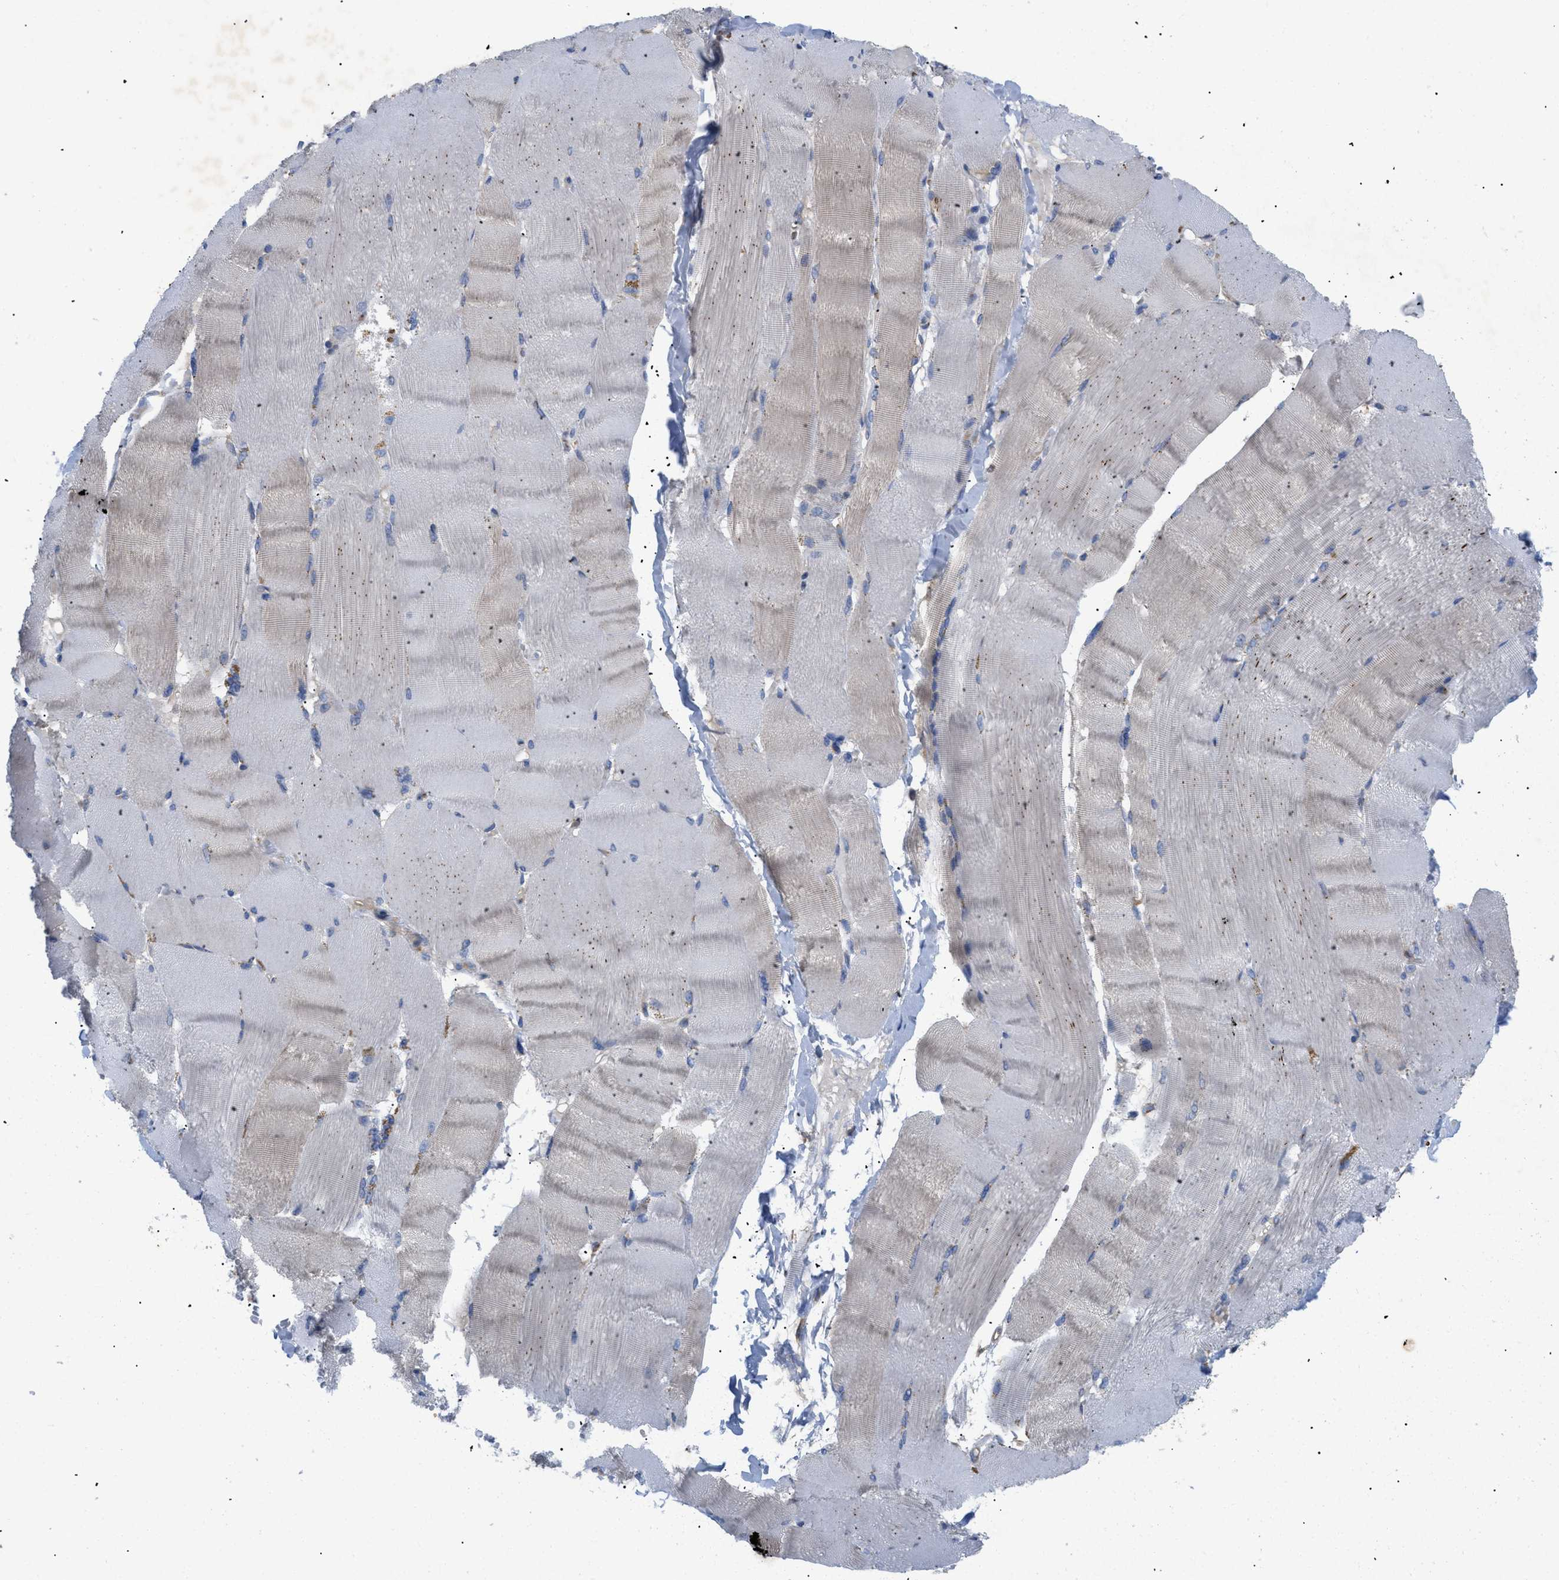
{"staining": {"intensity": "weak", "quantity": "25%-75%", "location": "cytoplasmic/membranous"}, "tissue": "skeletal muscle", "cell_type": "Myocytes", "image_type": "normal", "snomed": [{"axis": "morphology", "description": "Normal tissue, NOS"}, {"axis": "topography", "description": "Skin"}, {"axis": "topography", "description": "Skeletal muscle"}], "caption": "A brown stain labels weak cytoplasmic/membranous expression of a protein in myocytes of unremarkable skeletal muscle. Ihc stains the protein in brown and the nuclei are stained blue.", "gene": "SLC50A1", "patient": {"sex": "male", "age": 83}}